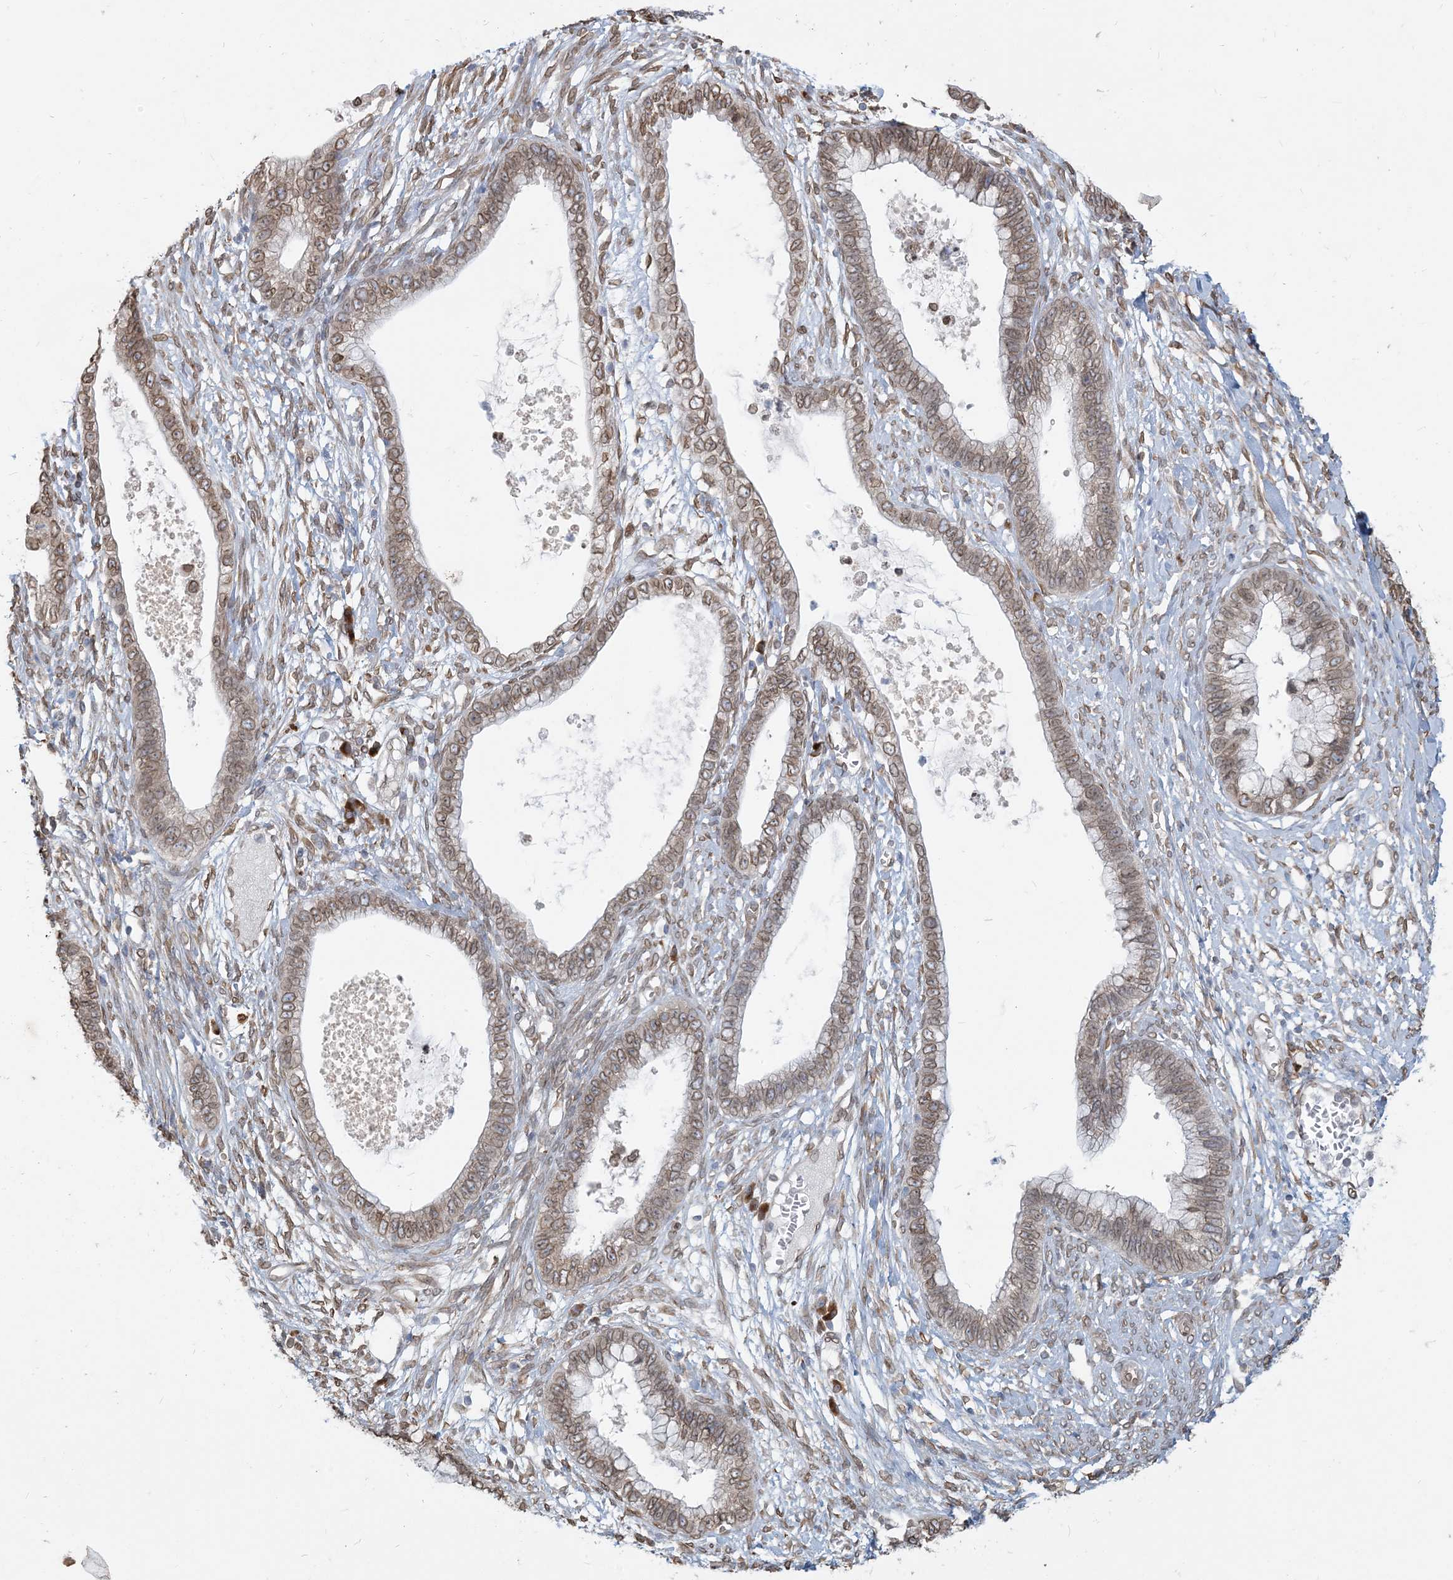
{"staining": {"intensity": "moderate", "quantity": ">75%", "location": "cytoplasmic/membranous,nuclear"}, "tissue": "cervical cancer", "cell_type": "Tumor cells", "image_type": "cancer", "snomed": [{"axis": "morphology", "description": "Adenocarcinoma, NOS"}, {"axis": "topography", "description": "Cervix"}], "caption": "Moderate cytoplasmic/membranous and nuclear protein positivity is identified in about >75% of tumor cells in cervical cancer. (DAB IHC, brown staining for protein, blue staining for nuclei).", "gene": "WWP1", "patient": {"sex": "female", "age": 44}}